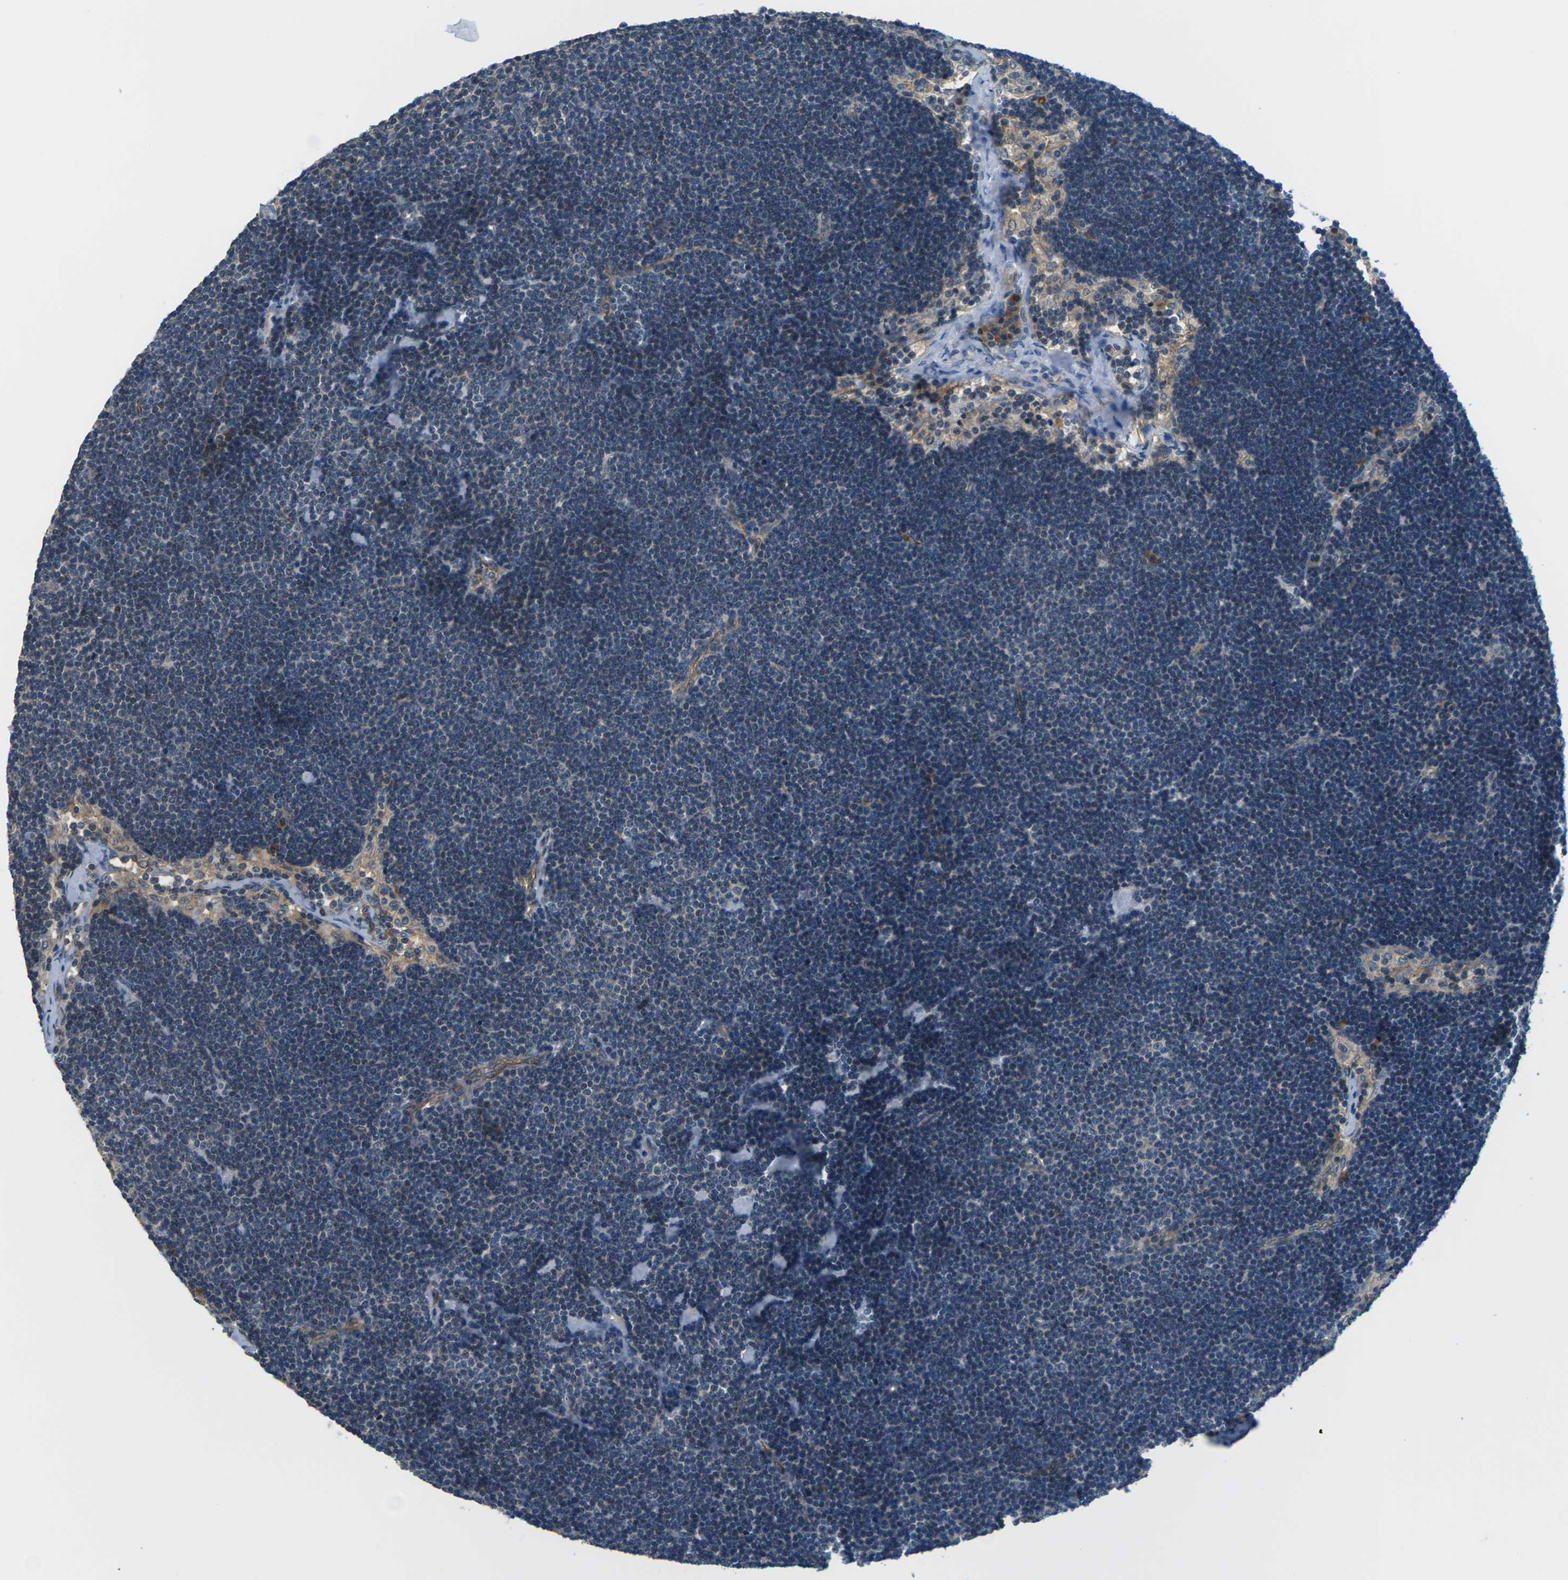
{"staining": {"intensity": "weak", "quantity": "<25%", "location": "cytoplasmic/membranous"}, "tissue": "lymph node", "cell_type": "Germinal center cells", "image_type": "normal", "snomed": [{"axis": "morphology", "description": "Normal tissue, NOS"}, {"axis": "topography", "description": "Lymph node"}], "caption": "Immunohistochemistry photomicrograph of benign lymph node stained for a protein (brown), which shows no positivity in germinal center cells. (DAB (3,3'-diaminobenzidine) immunohistochemistry (IHC) with hematoxylin counter stain).", "gene": "SLC13A3", "patient": {"sex": "male", "age": 63}}